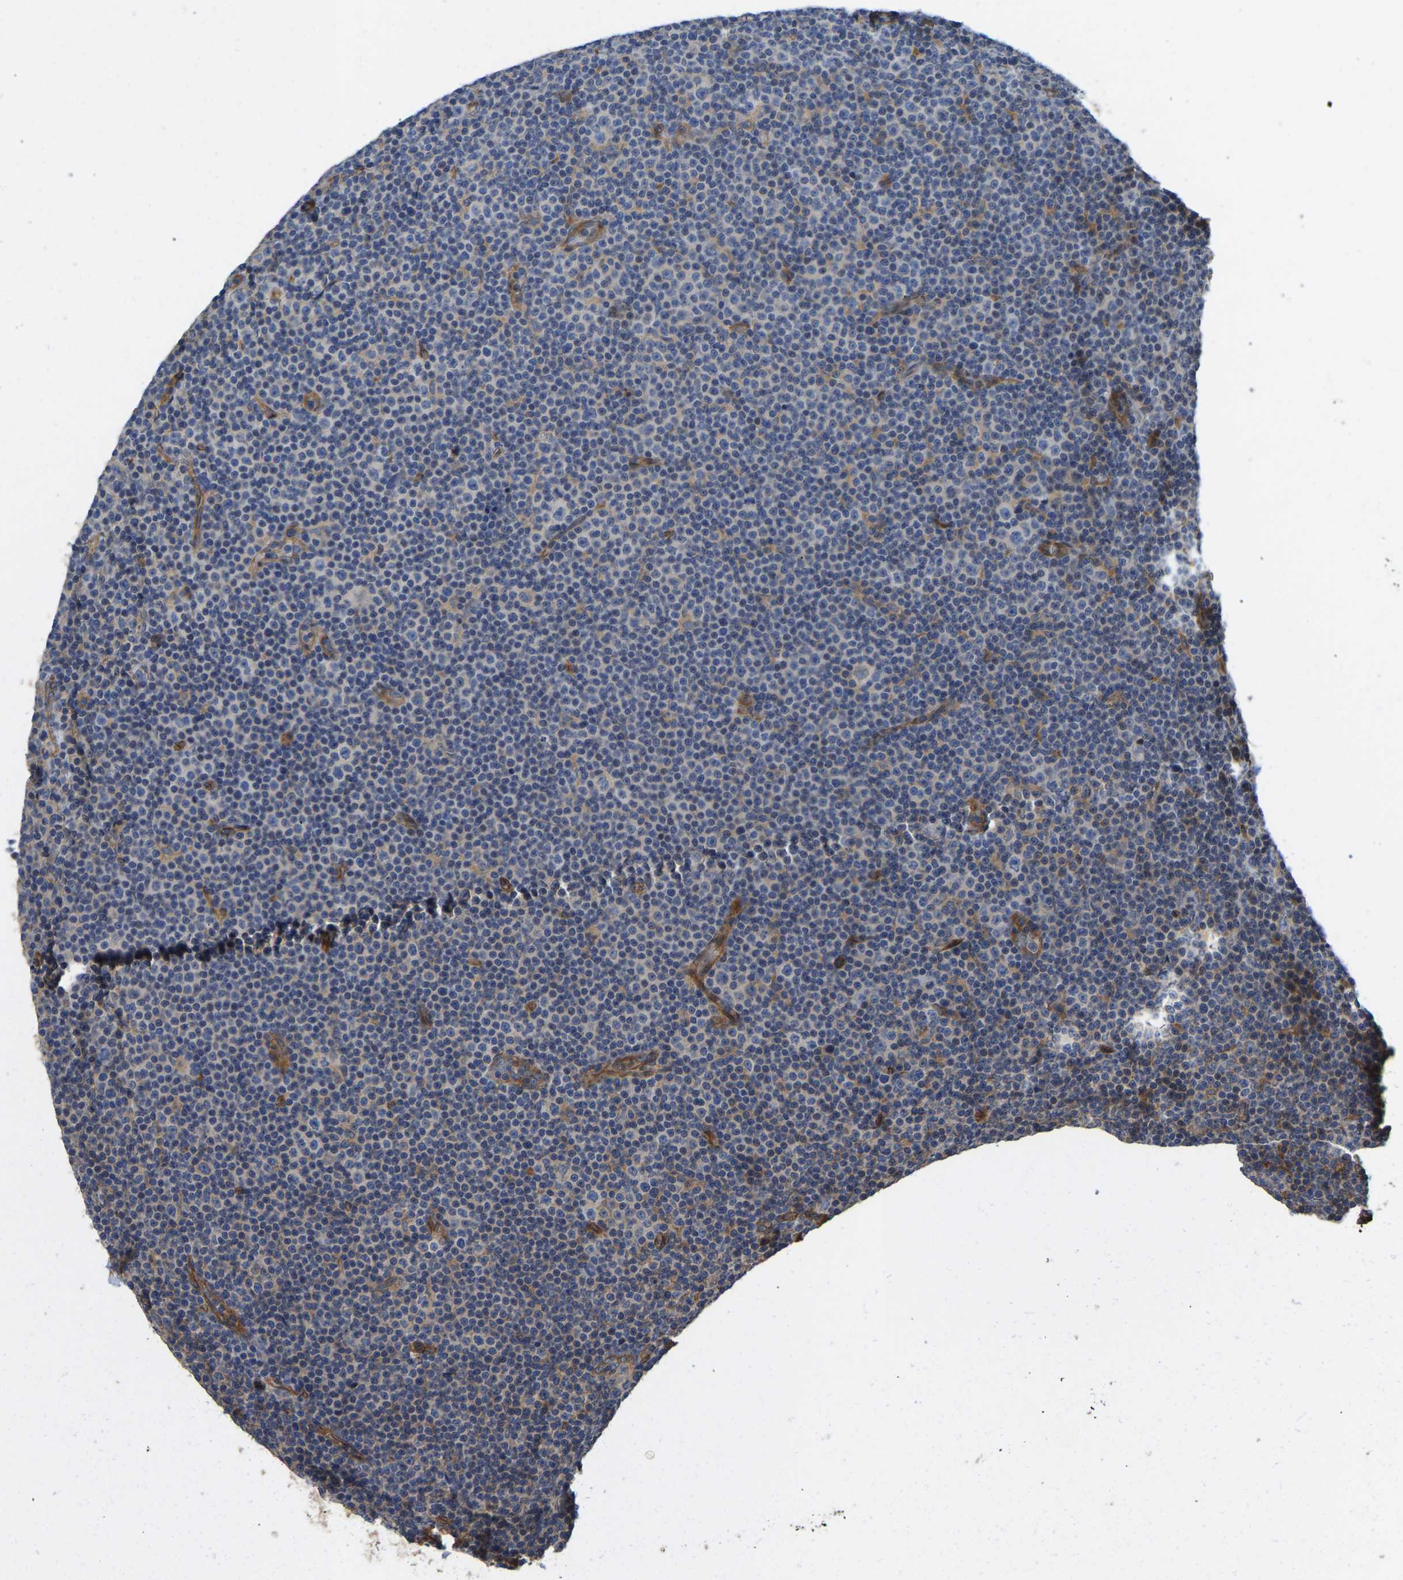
{"staining": {"intensity": "negative", "quantity": "none", "location": "none"}, "tissue": "lymphoma", "cell_type": "Tumor cells", "image_type": "cancer", "snomed": [{"axis": "morphology", "description": "Malignant lymphoma, non-Hodgkin's type, Low grade"}, {"axis": "topography", "description": "Lymph node"}], "caption": "Human lymphoma stained for a protein using IHC shows no expression in tumor cells.", "gene": "ELMO2", "patient": {"sex": "female", "age": 67}}